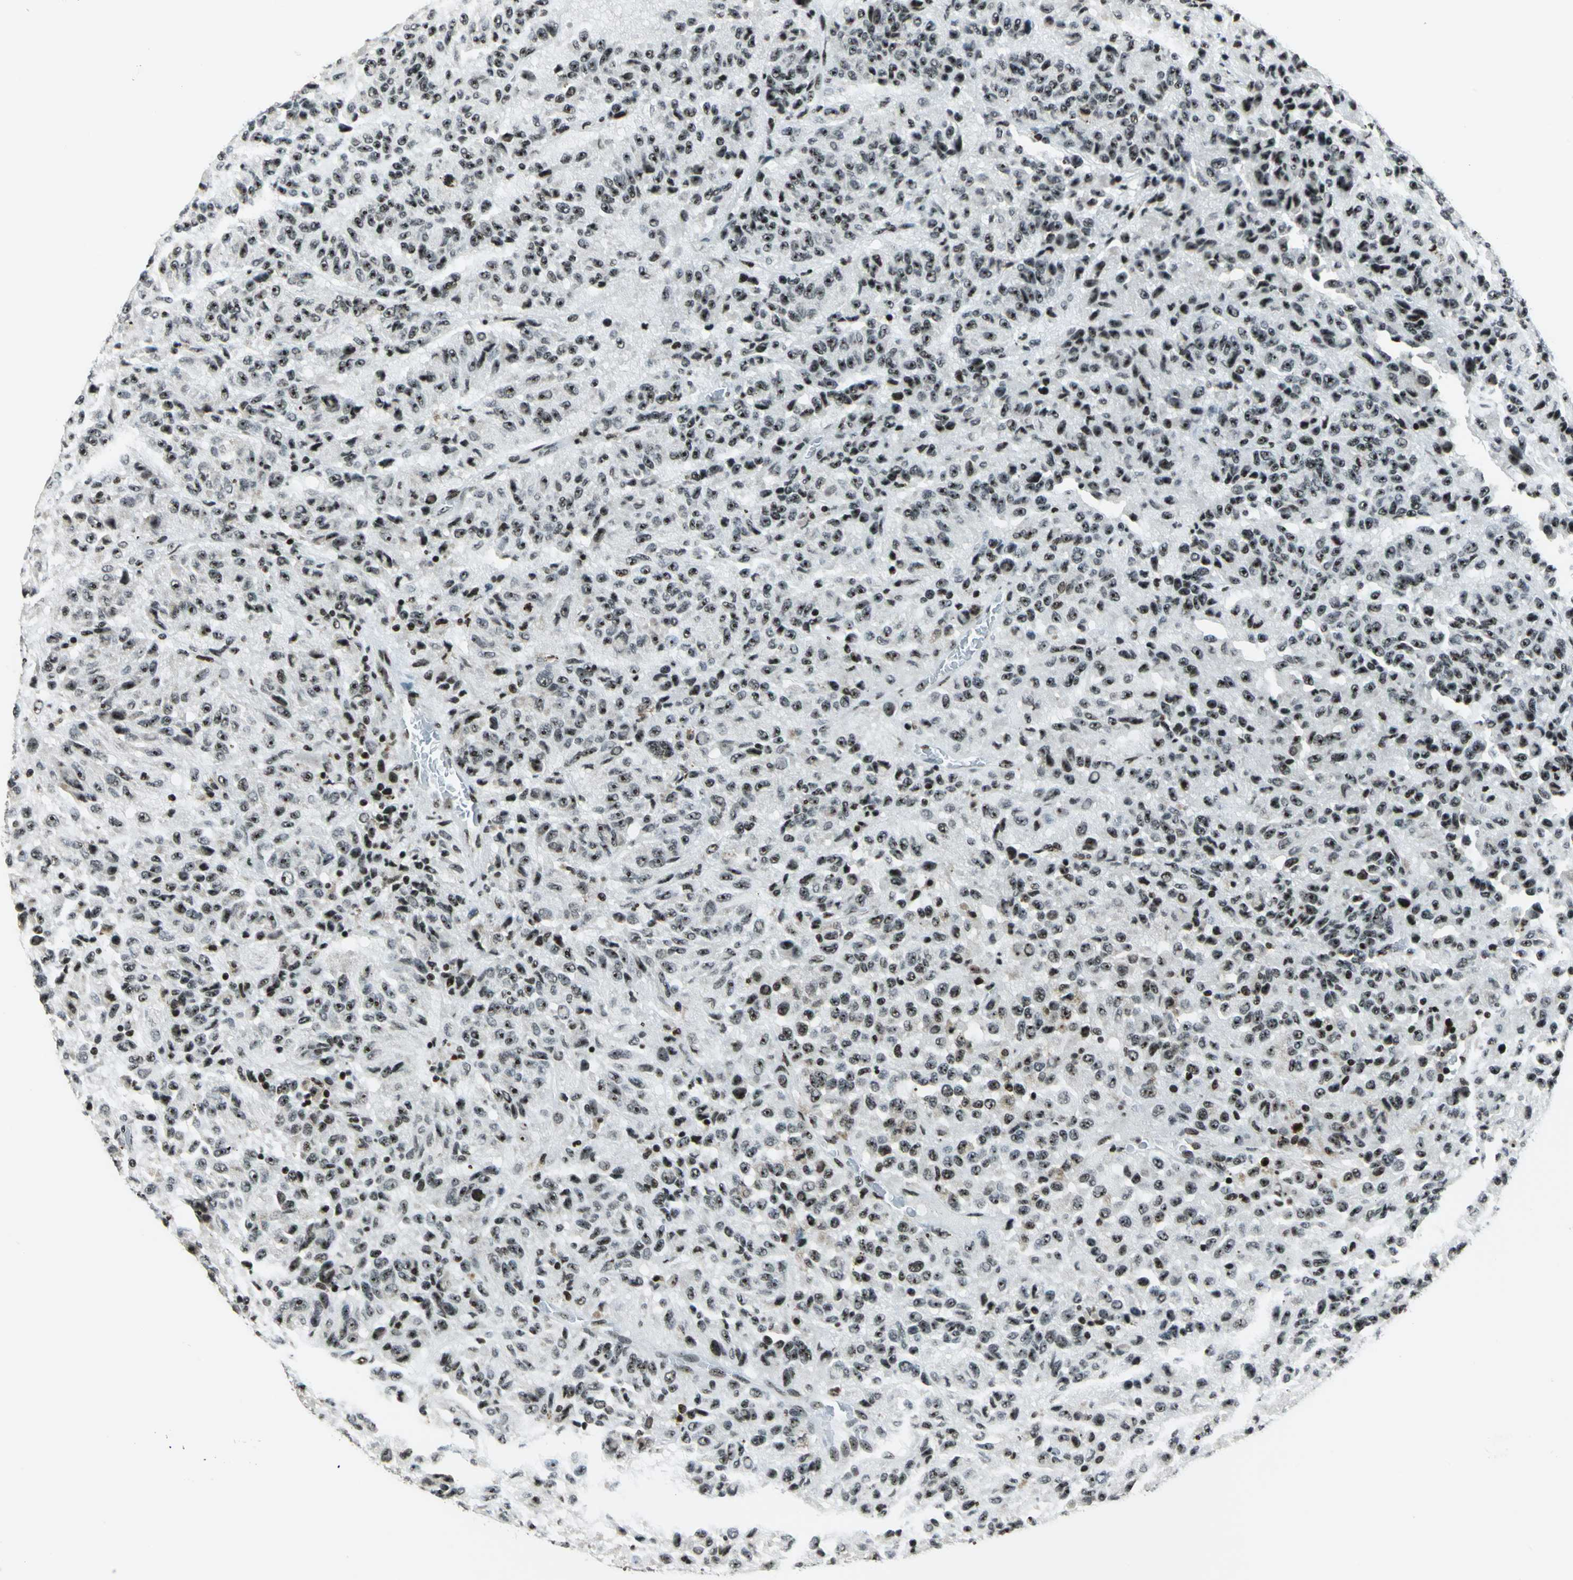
{"staining": {"intensity": "weak", "quantity": "<25%", "location": "nuclear"}, "tissue": "melanoma", "cell_type": "Tumor cells", "image_type": "cancer", "snomed": [{"axis": "morphology", "description": "Malignant melanoma, Metastatic site"}, {"axis": "topography", "description": "Lung"}], "caption": "Immunohistochemical staining of human malignant melanoma (metastatic site) shows no significant expression in tumor cells.", "gene": "UBTF", "patient": {"sex": "male", "age": 64}}